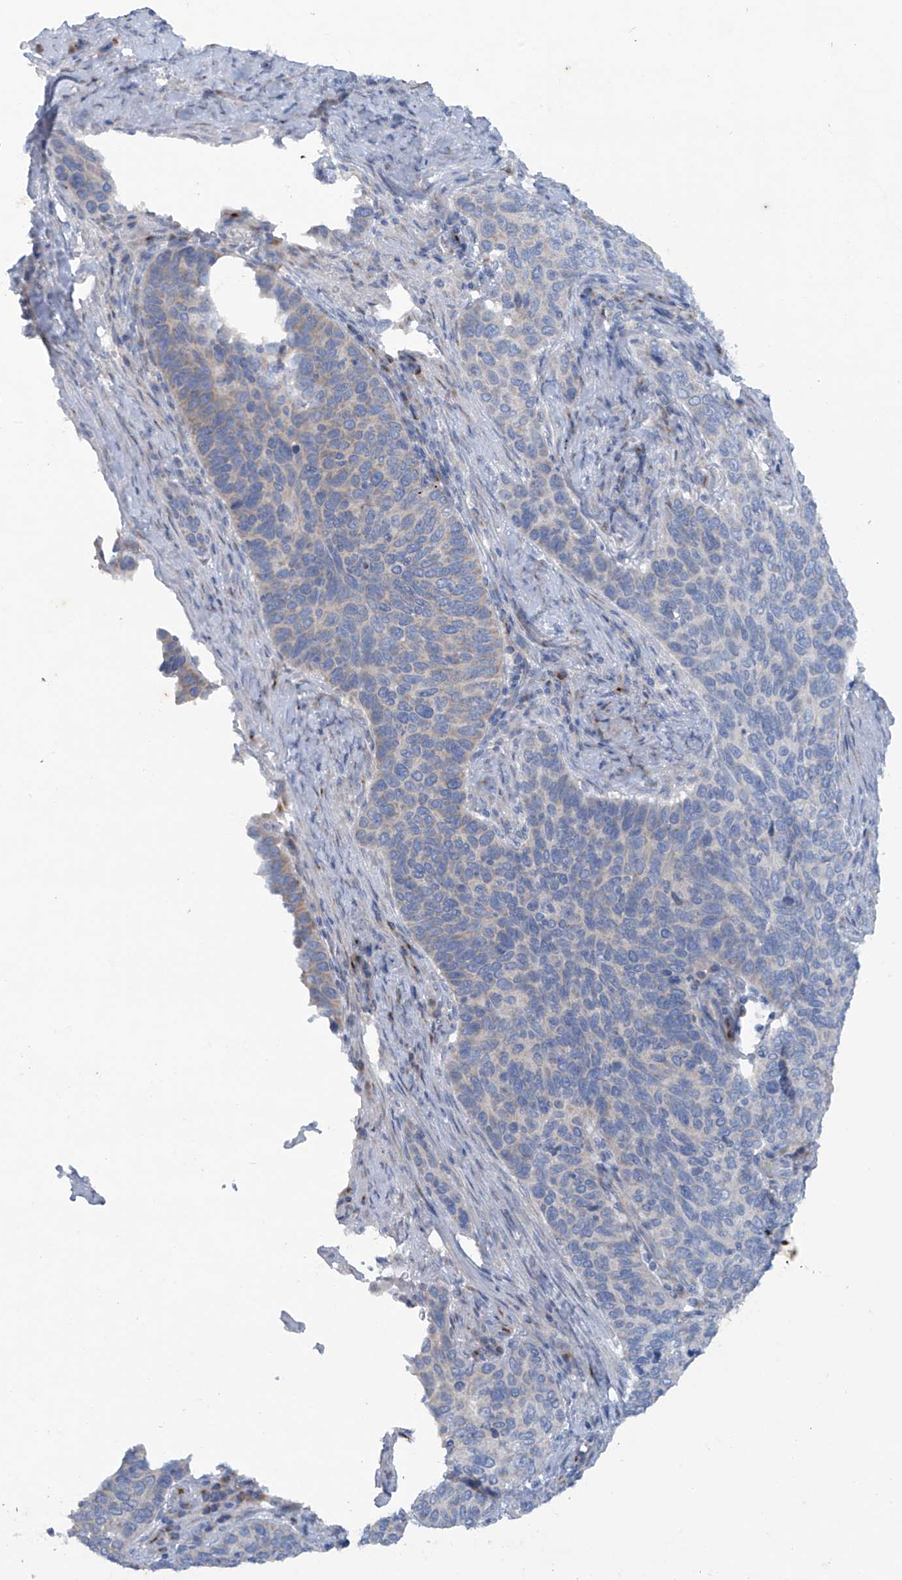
{"staining": {"intensity": "negative", "quantity": "none", "location": "none"}, "tissue": "cervical cancer", "cell_type": "Tumor cells", "image_type": "cancer", "snomed": [{"axis": "morphology", "description": "Squamous cell carcinoma, NOS"}, {"axis": "topography", "description": "Cervix"}], "caption": "Immunohistochemistry micrograph of cervical cancer stained for a protein (brown), which demonstrates no expression in tumor cells.", "gene": "TRMT2B", "patient": {"sex": "female", "age": 60}}